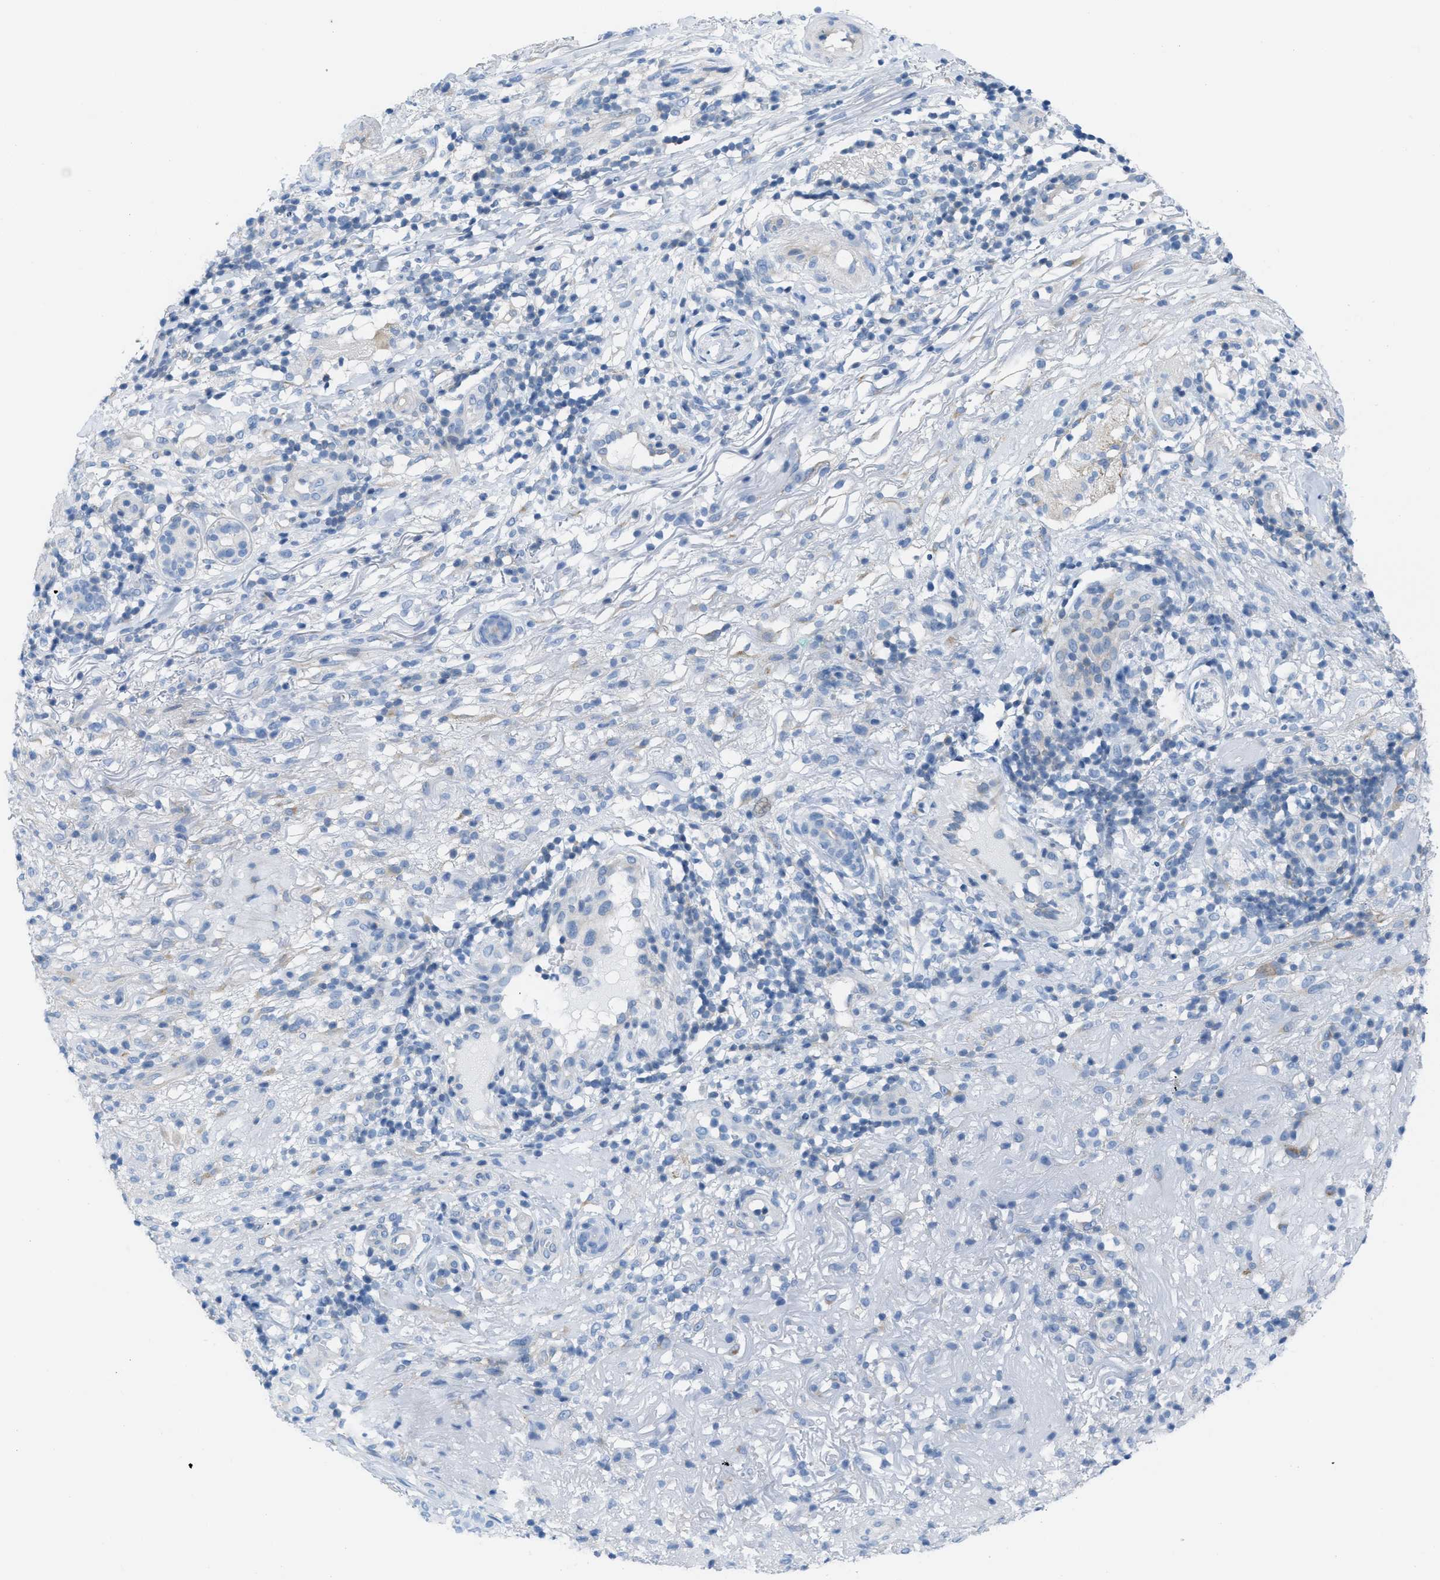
{"staining": {"intensity": "negative", "quantity": "none", "location": "none"}, "tissue": "melanoma", "cell_type": "Tumor cells", "image_type": "cancer", "snomed": [{"axis": "morphology", "description": "Necrosis, NOS"}, {"axis": "morphology", "description": "Malignant melanoma, NOS"}, {"axis": "topography", "description": "Skin"}], "caption": "High magnification brightfield microscopy of malignant melanoma stained with DAB (3,3'-diaminobenzidine) (brown) and counterstained with hematoxylin (blue): tumor cells show no significant staining.", "gene": "ASGR1", "patient": {"sex": "female", "age": 87}}